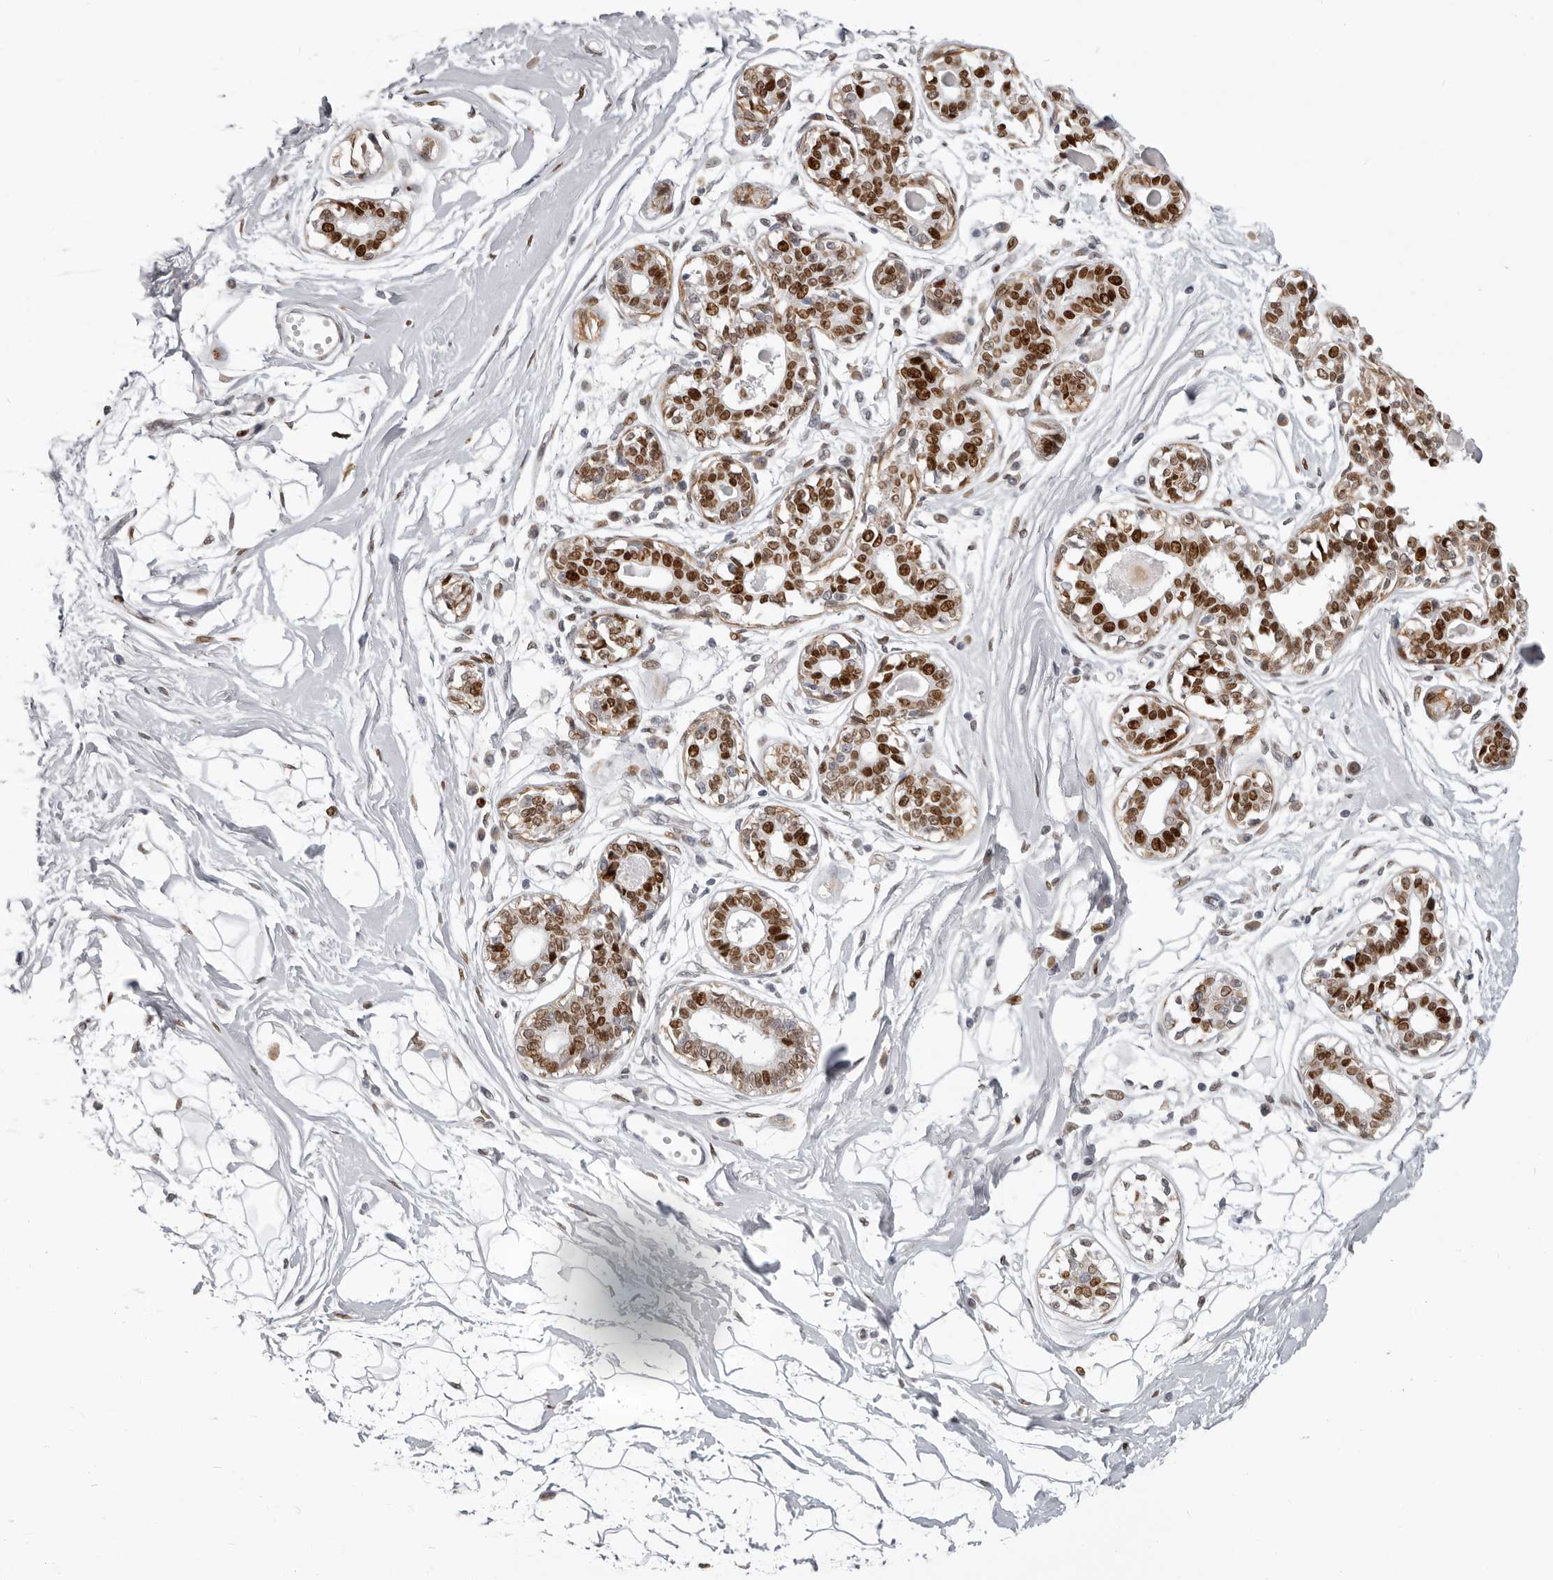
{"staining": {"intensity": "weak", "quantity": "25%-75%", "location": "cytoplasmic/membranous"}, "tissue": "breast", "cell_type": "Adipocytes", "image_type": "normal", "snomed": [{"axis": "morphology", "description": "Normal tissue, NOS"}, {"axis": "topography", "description": "Breast"}], "caption": "This micrograph demonstrates IHC staining of benign breast, with low weak cytoplasmic/membranous staining in about 25%-75% of adipocytes.", "gene": "SRP19", "patient": {"sex": "female", "age": 45}}